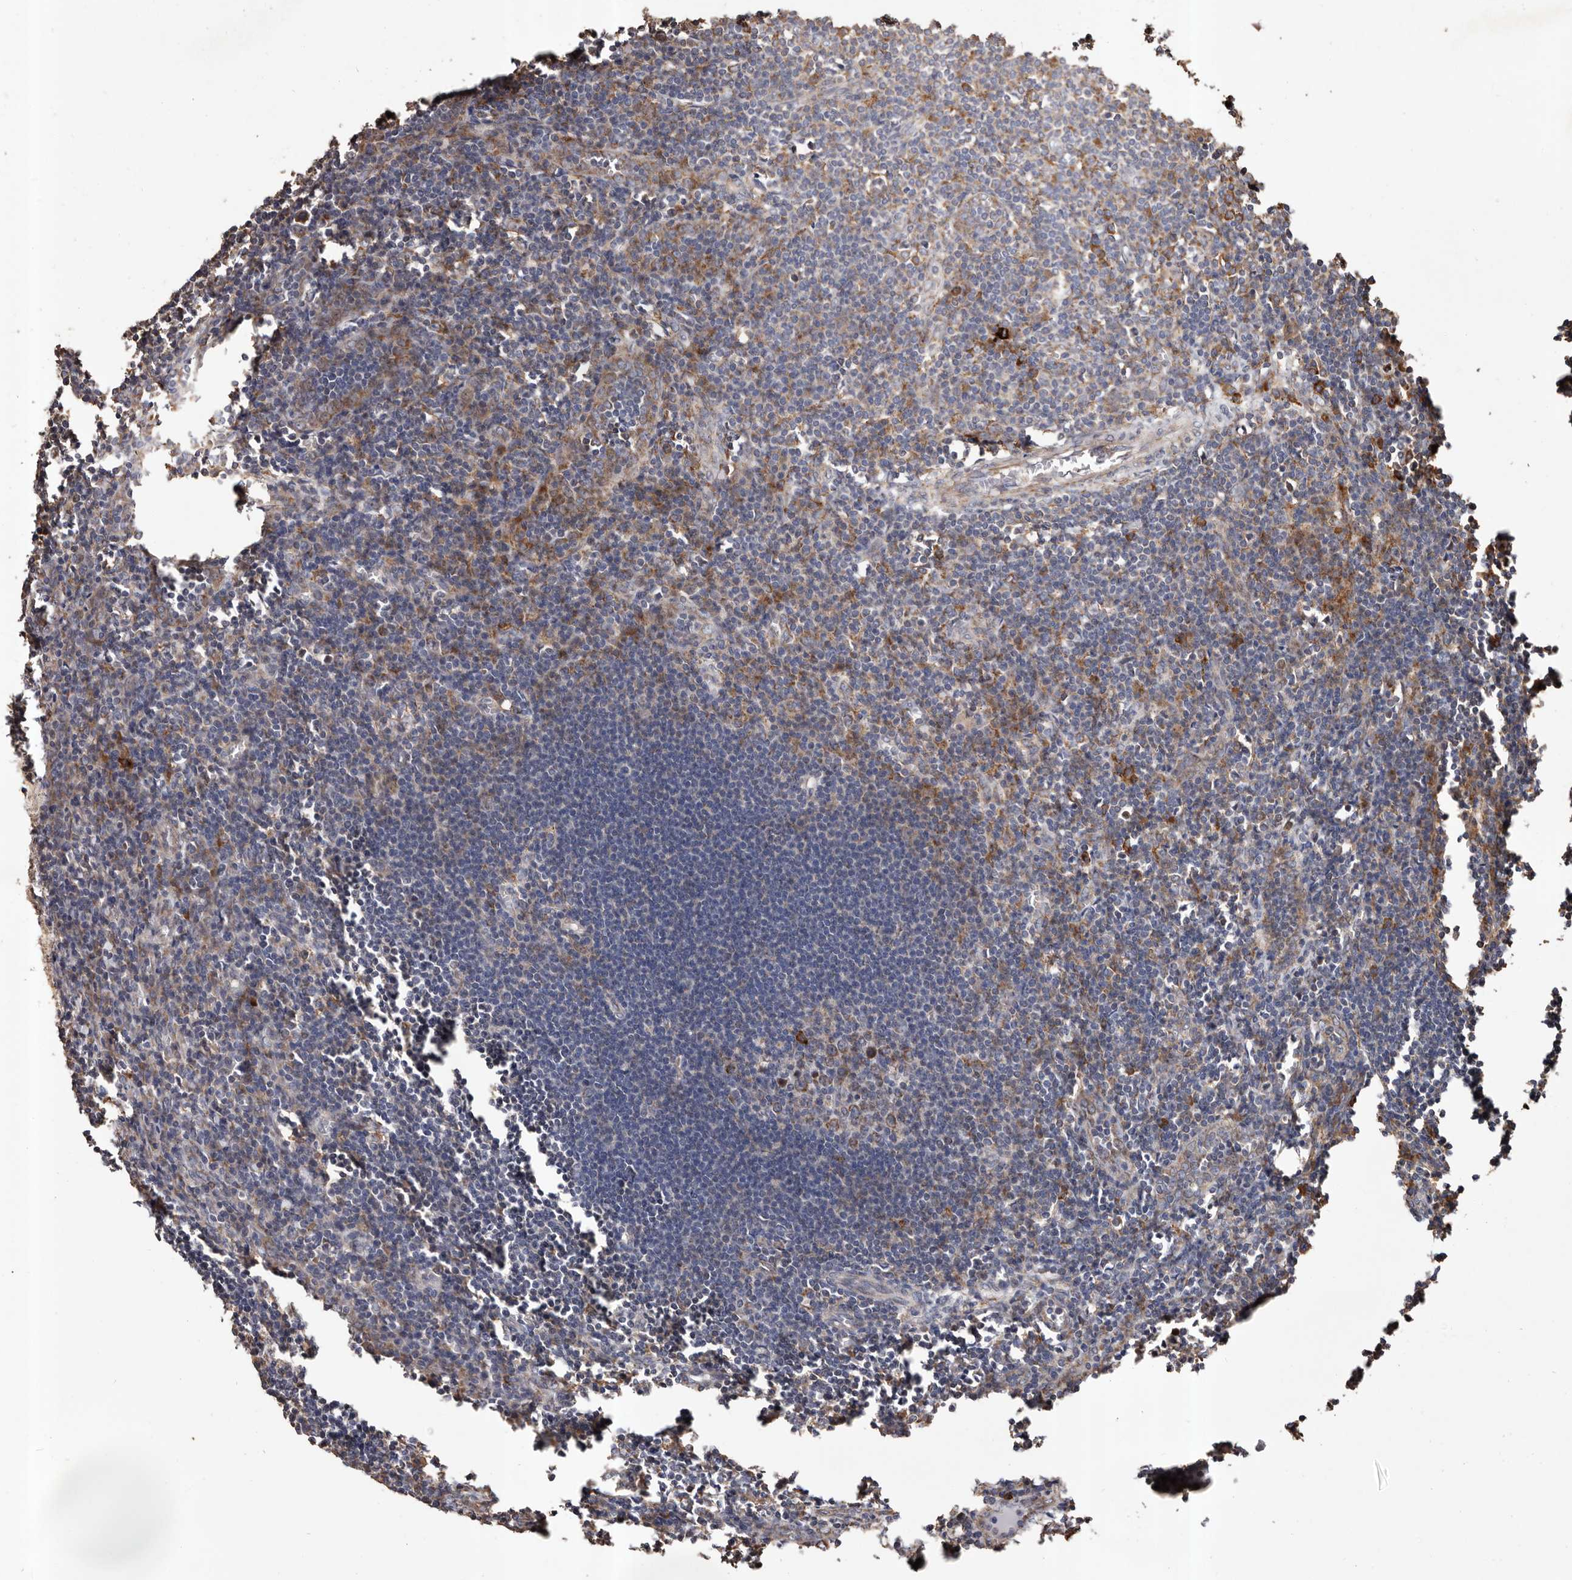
{"staining": {"intensity": "moderate", "quantity": "25%-75%", "location": "cytoplasmic/membranous"}, "tissue": "lymph node", "cell_type": "Germinal center cells", "image_type": "normal", "snomed": [{"axis": "morphology", "description": "Normal tissue, NOS"}, {"axis": "morphology", "description": "Malignant melanoma, Metastatic site"}, {"axis": "topography", "description": "Lymph node"}], "caption": "IHC (DAB (3,3'-diaminobenzidine)) staining of benign lymph node displays moderate cytoplasmic/membranous protein staining in approximately 25%-75% of germinal center cells.", "gene": "STEAP2", "patient": {"sex": "male", "age": 41}}